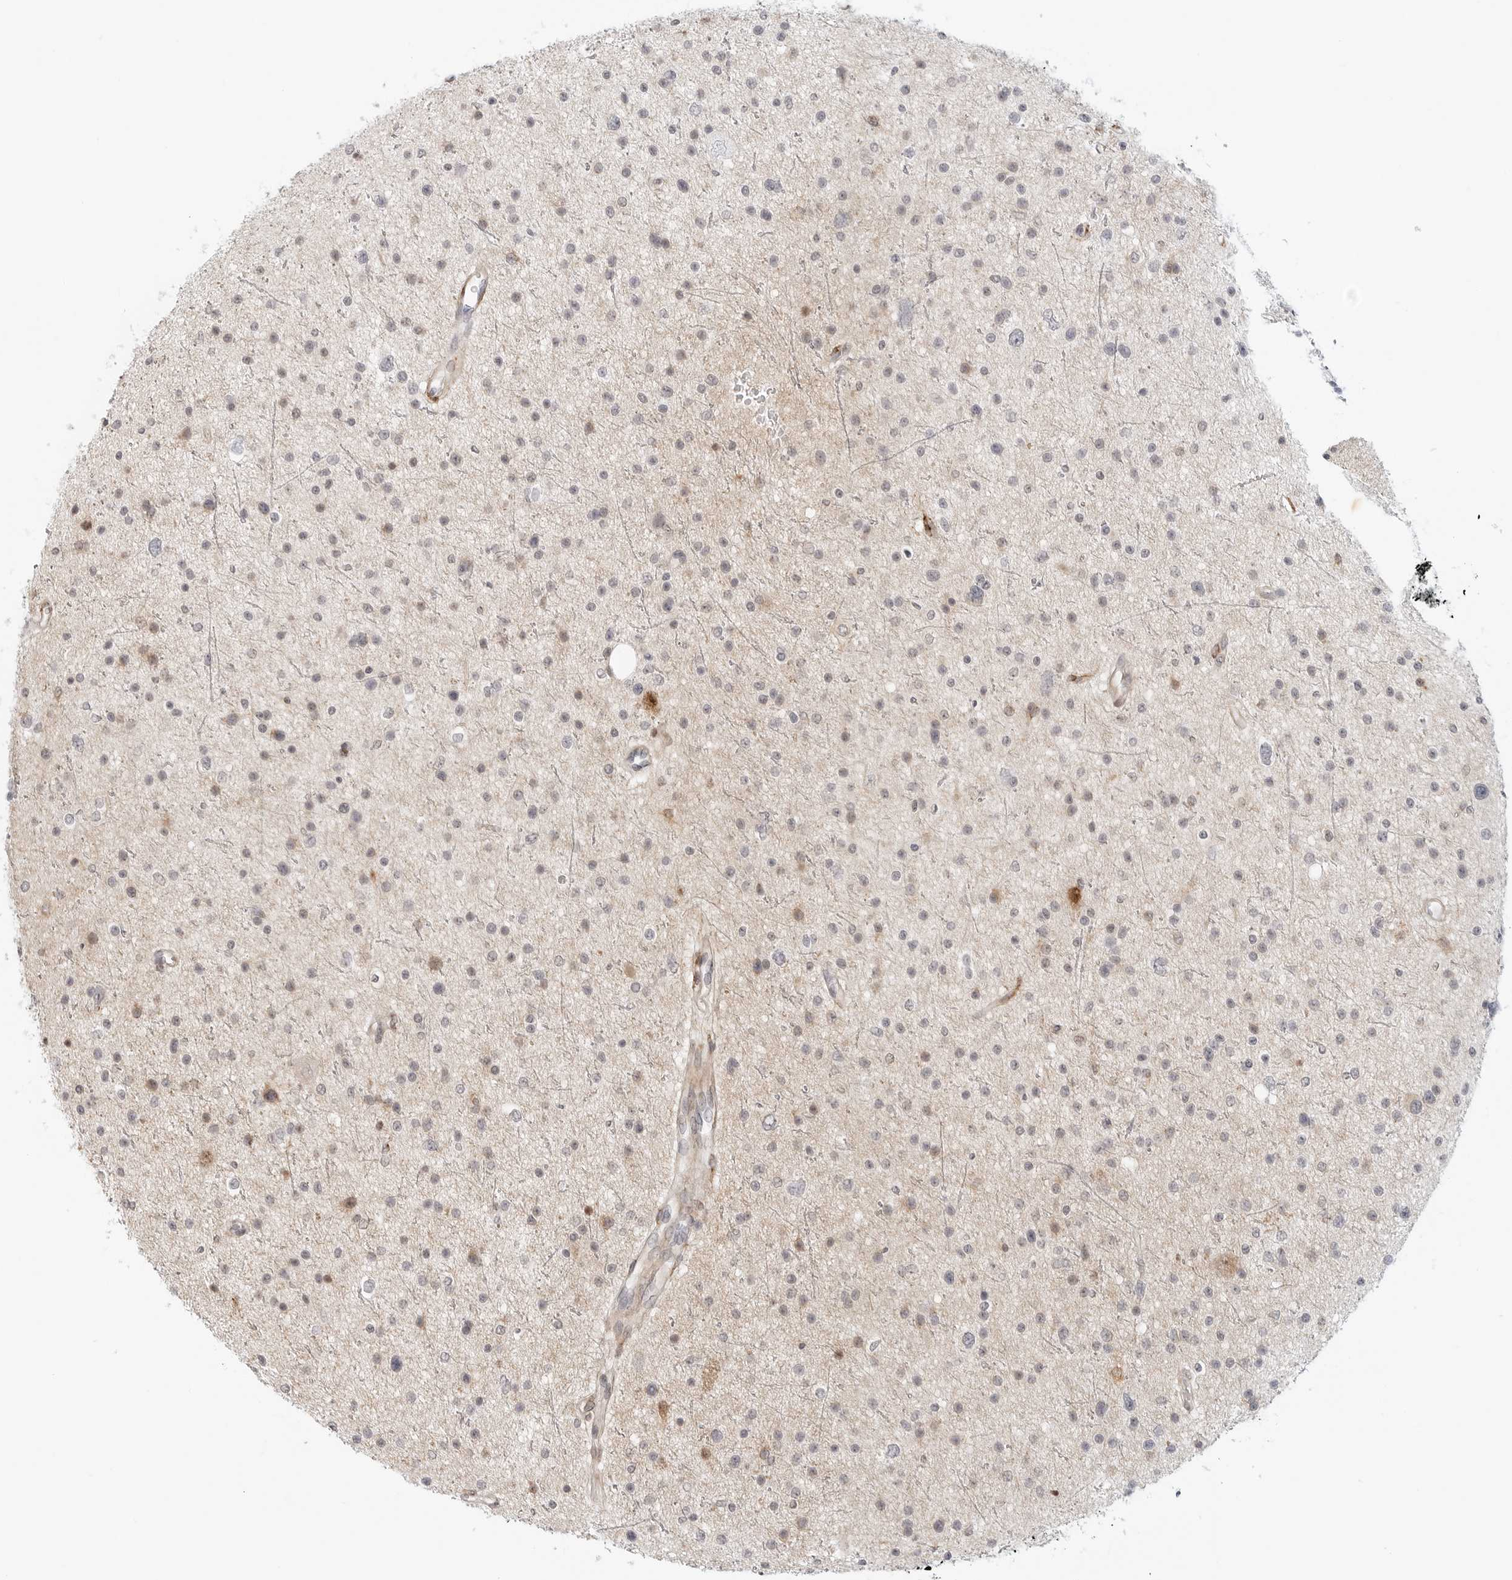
{"staining": {"intensity": "negative", "quantity": "none", "location": "none"}, "tissue": "glioma", "cell_type": "Tumor cells", "image_type": "cancer", "snomed": [{"axis": "morphology", "description": "Glioma, malignant, Low grade"}, {"axis": "topography", "description": "Brain"}], "caption": "Histopathology image shows no significant protein staining in tumor cells of glioma.", "gene": "C1QTNF1", "patient": {"sex": "female", "age": 37}}